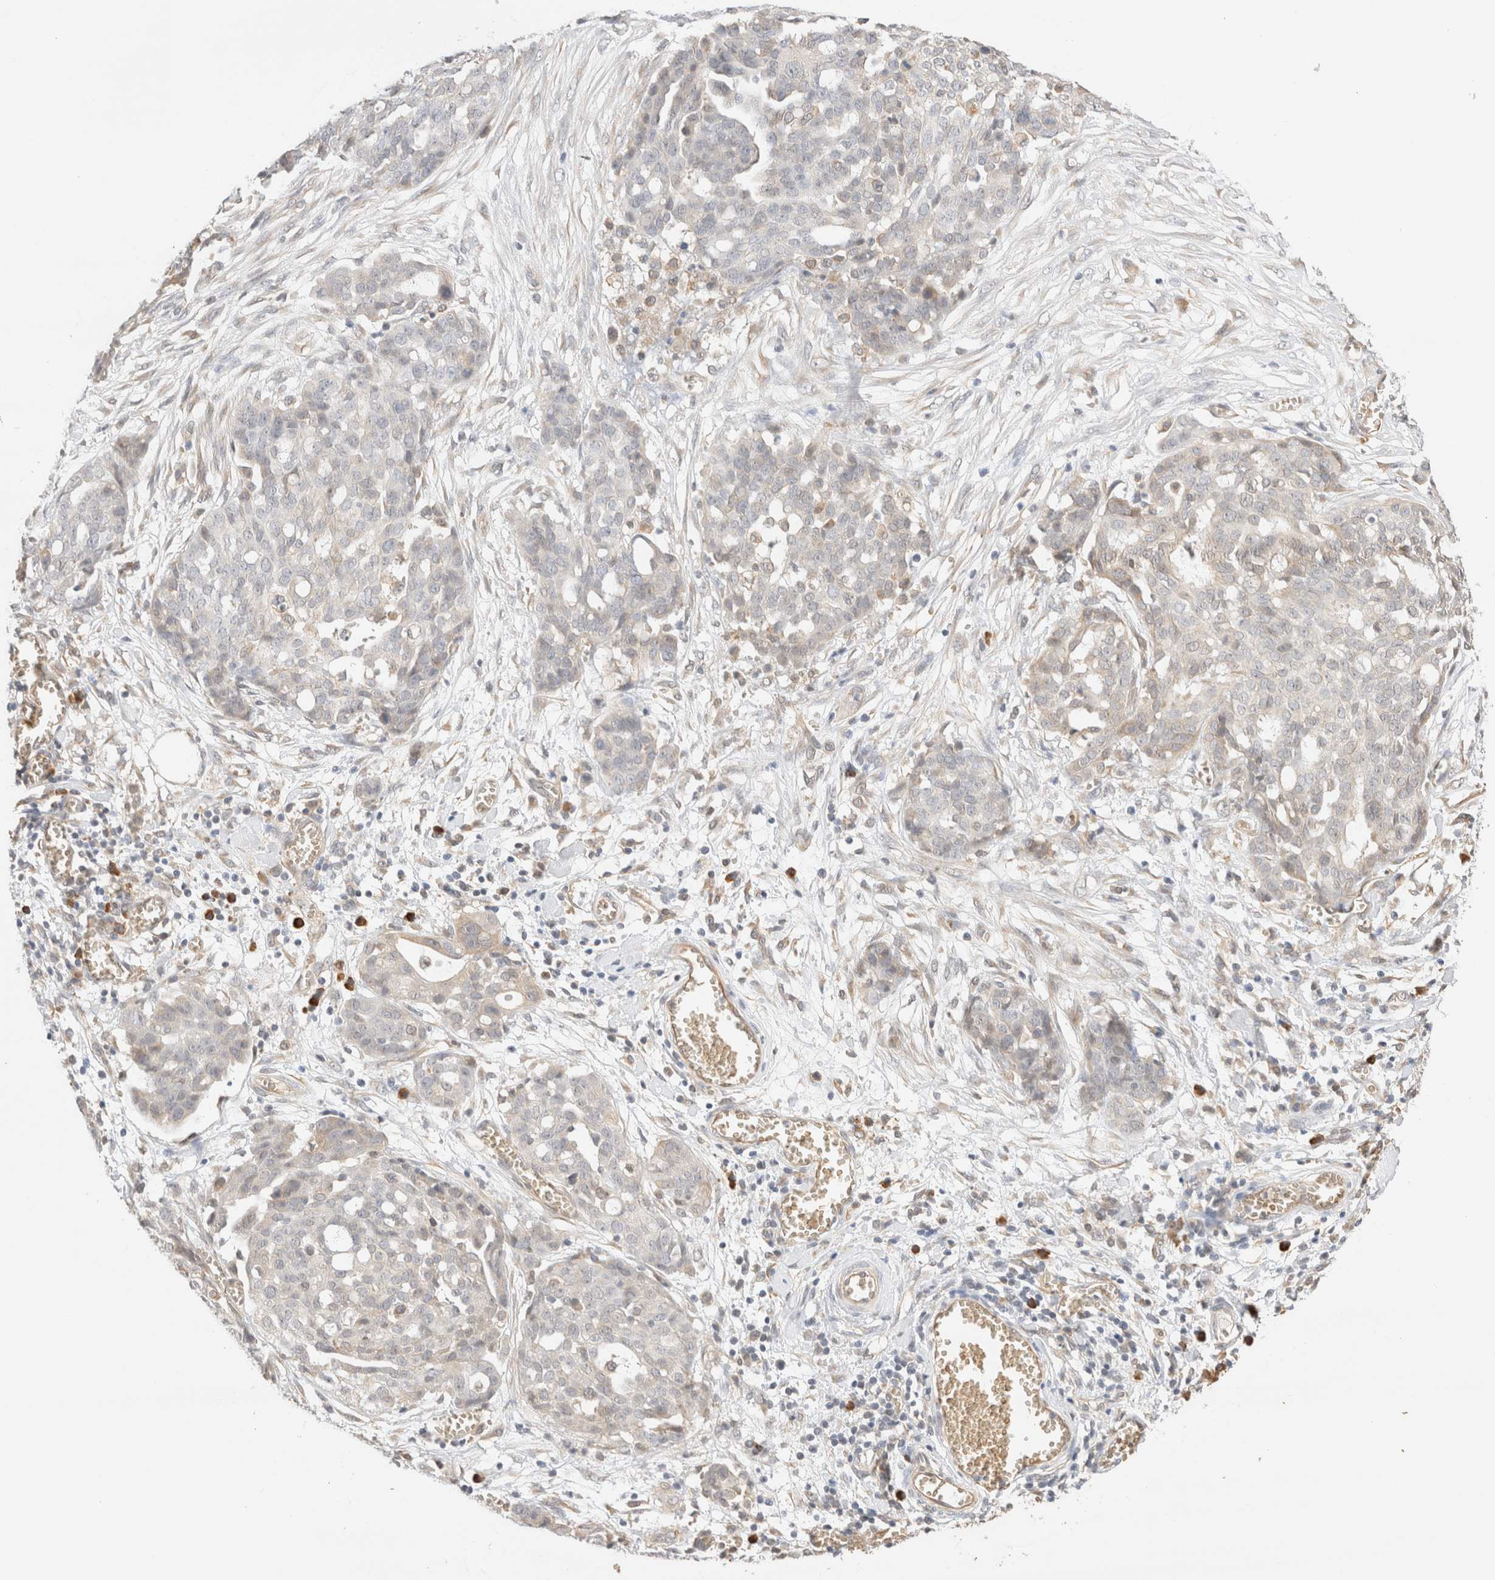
{"staining": {"intensity": "negative", "quantity": "none", "location": "none"}, "tissue": "ovarian cancer", "cell_type": "Tumor cells", "image_type": "cancer", "snomed": [{"axis": "morphology", "description": "Cystadenocarcinoma, serous, NOS"}, {"axis": "topography", "description": "Soft tissue"}, {"axis": "topography", "description": "Ovary"}], "caption": "Photomicrograph shows no protein expression in tumor cells of ovarian cancer (serous cystadenocarcinoma) tissue.", "gene": "SYVN1", "patient": {"sex": "female", "age": 57}}